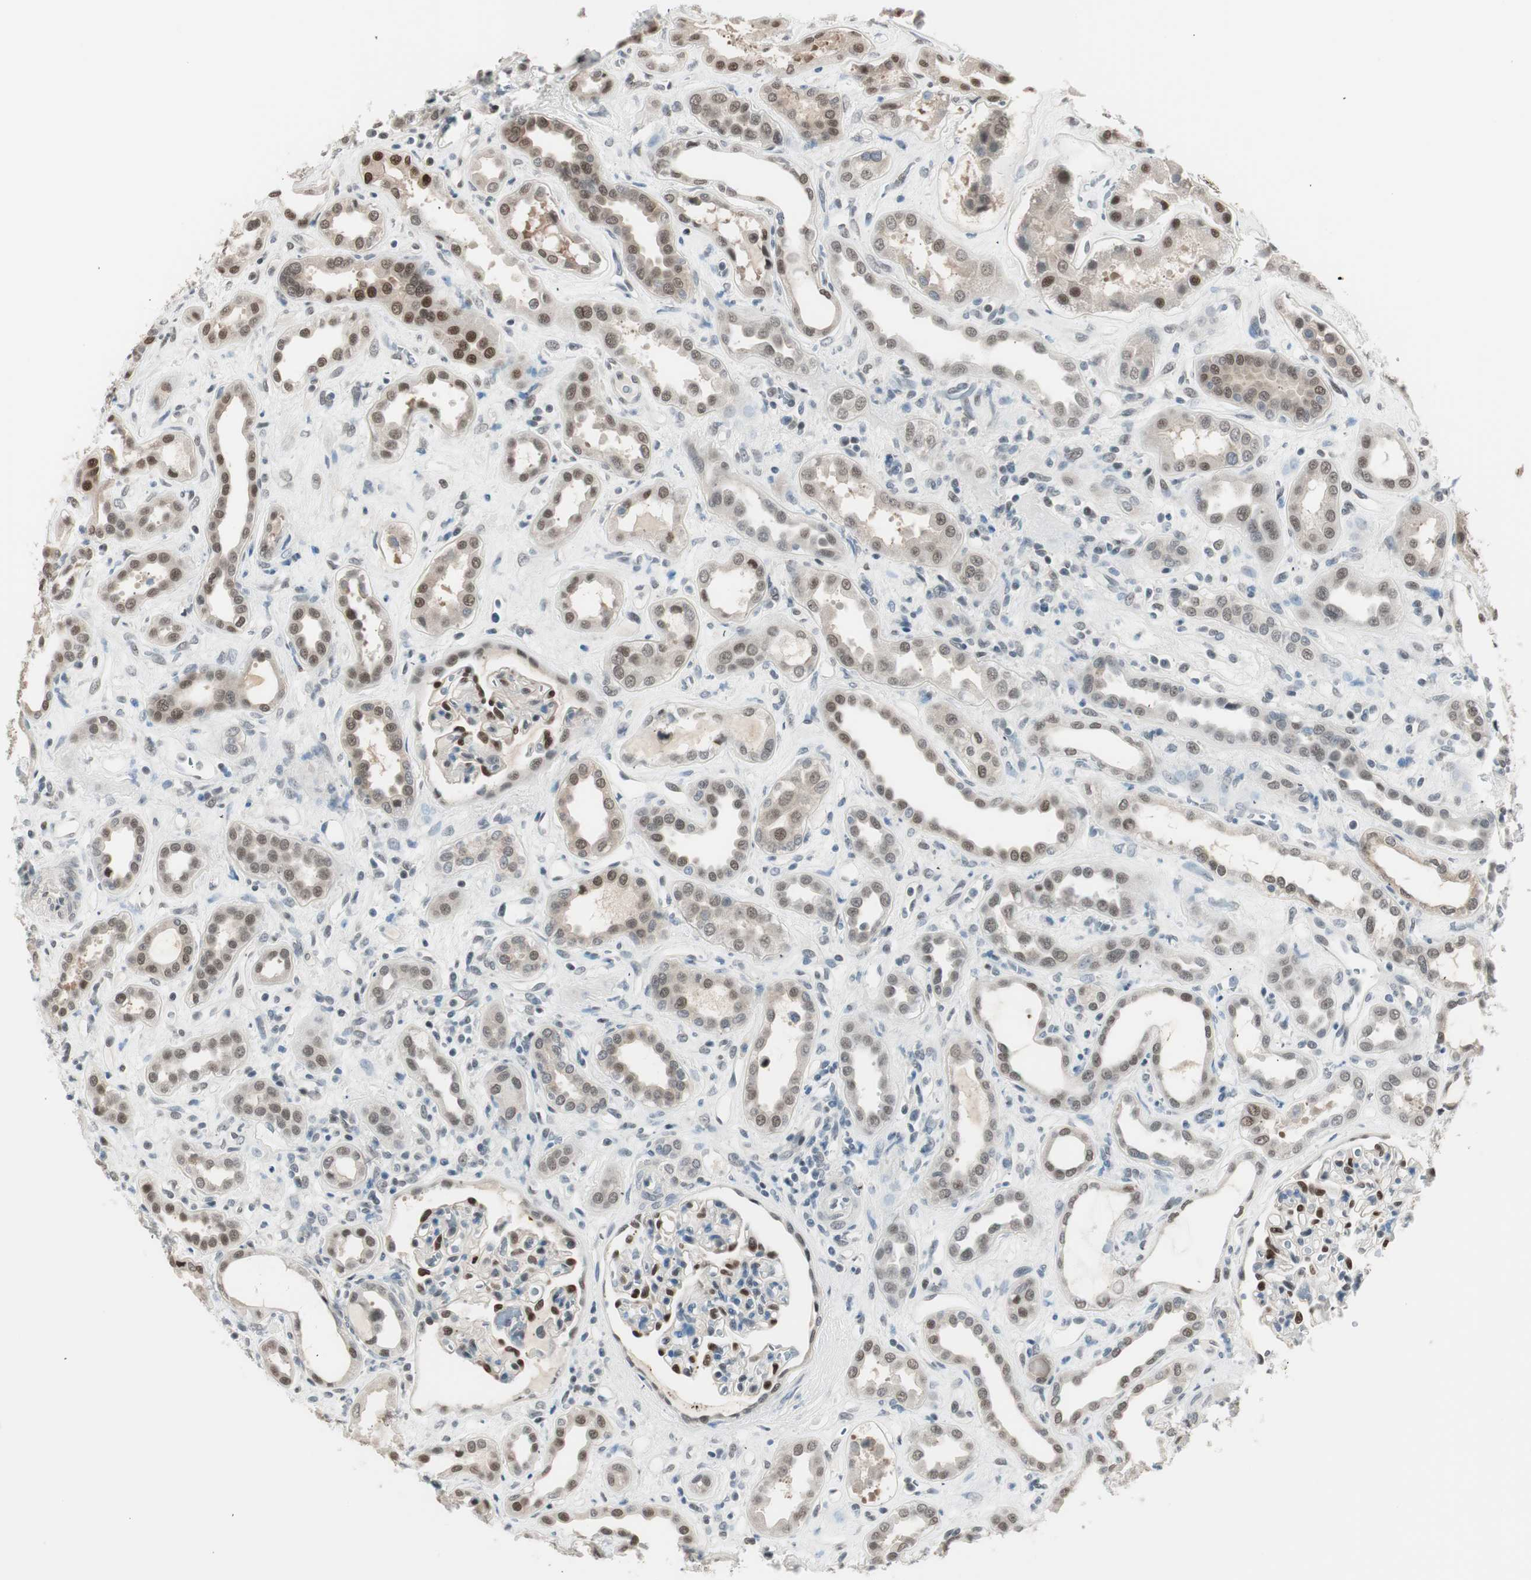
{"staining": {"intensity": "strong", "quantity": "25%-75%", "location": "nuclear"}, "tissue": "kidney", "cell_type": "Cells in glomeruli", "image_type": "normal", "snomed": [{"axis": "morphology", "description": "Normal tissue, NOS"}, {"axis": "topography", "description": "Kidney"}], "caption": "Strong nuclear positivity for a protein is identified in about 25%-75% of cells in glomeruli of benign kidney using IHC.", "gene": "LONP2", "patient": {"sex": "male", "age": 59}}